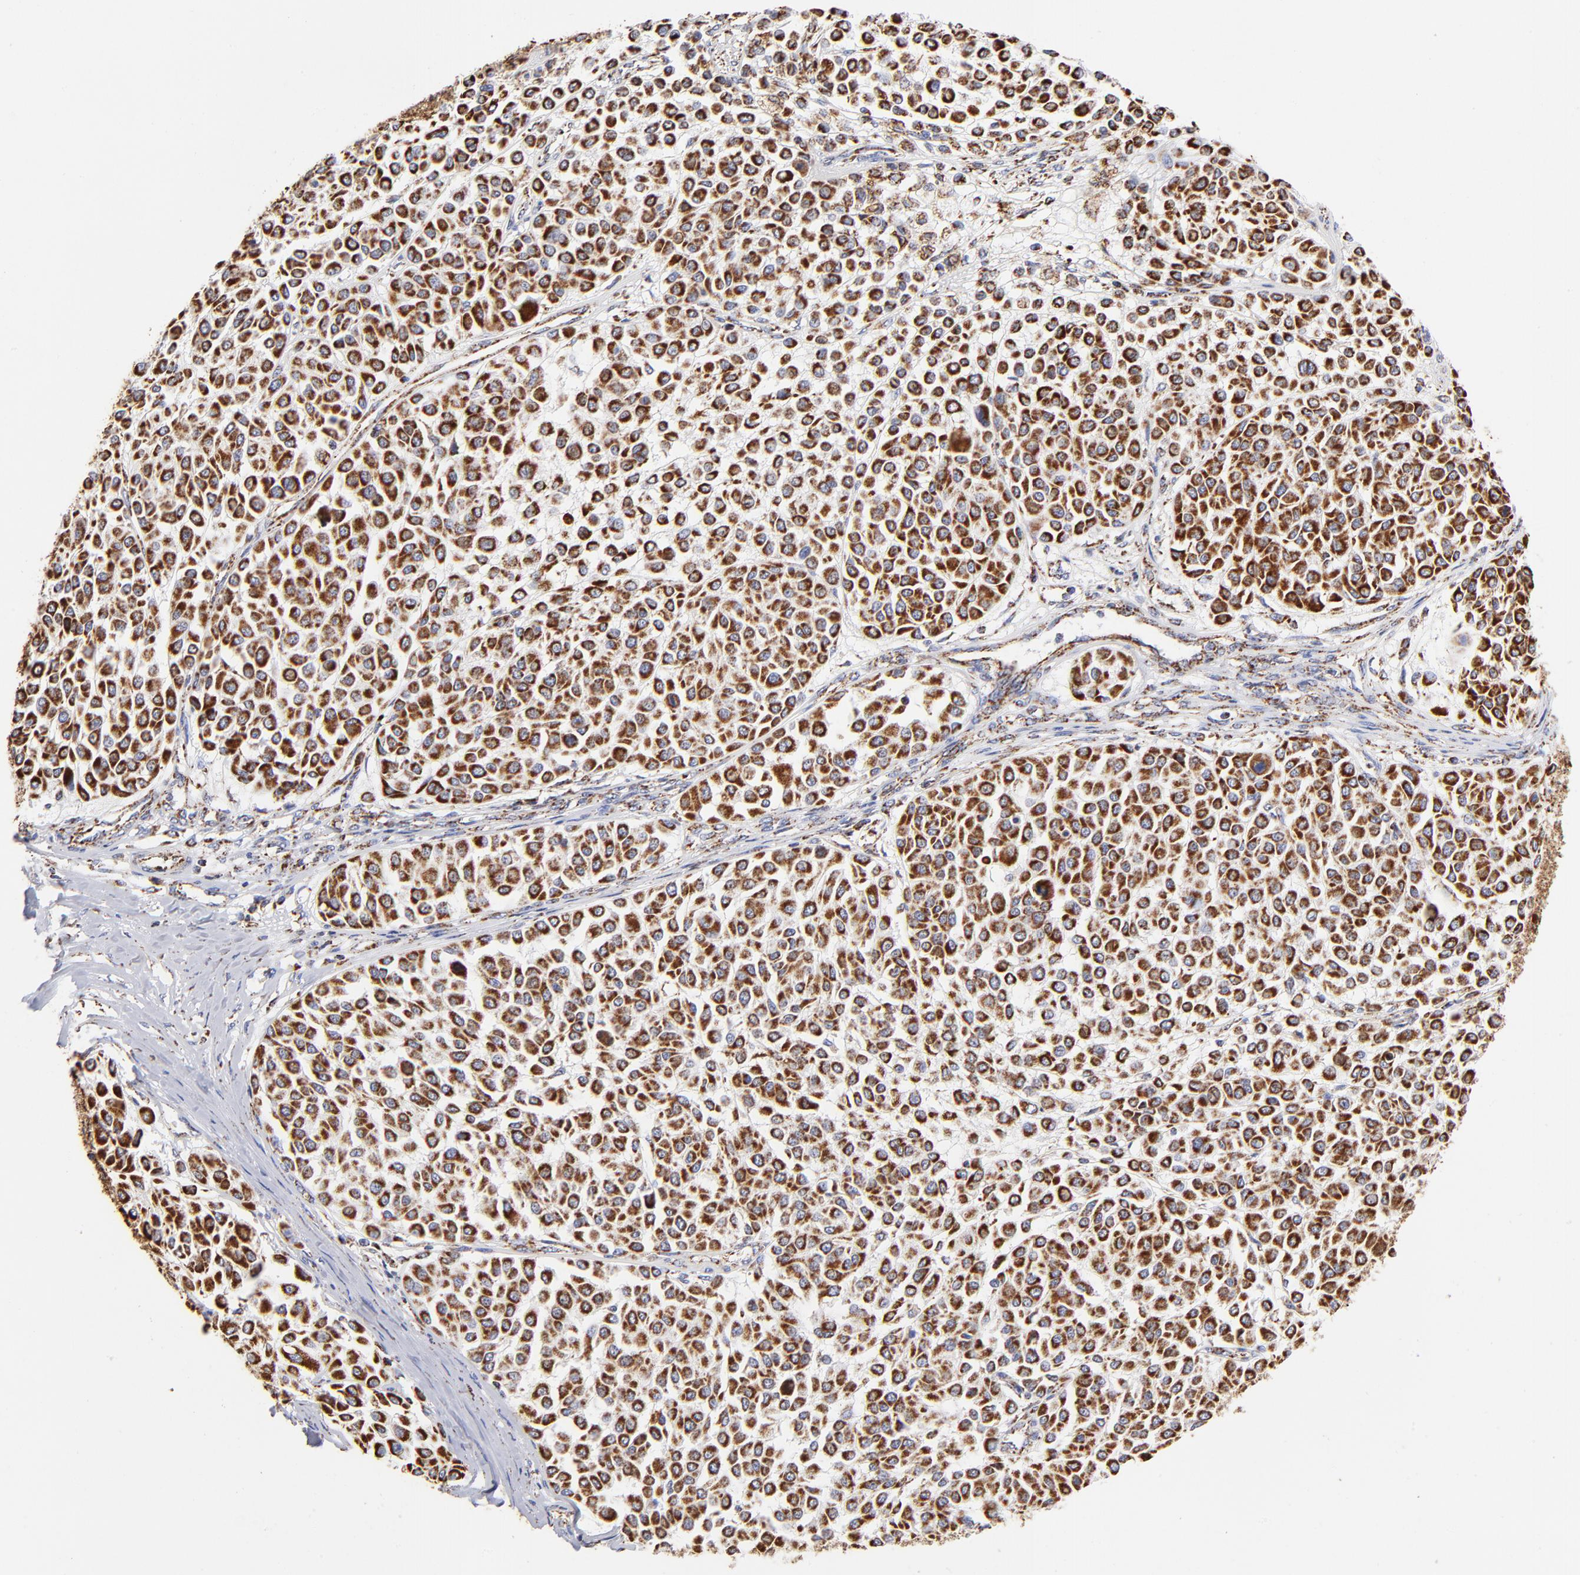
{"staining": {"intensity": "strong", "quantity": ">75%", "location": "cytoplasmic/membranous"}, "tissue": "melanoma", "cell_type": "Tumor cells", "image_type": "cancer", "snomed": [{"axis": "morphology", "description": "Malignant melanoma, Metastatic site"}, {"axis": "topography", "description": "Soft tissue"}], "caption": "Melanoma stained for a protein (brown) demonstrates strong cytoplasmic/membranous positive staining in approximately >75% of tumor cells.", "gene": "PHB1", "patient": {"sex": "male", "age": 41}}